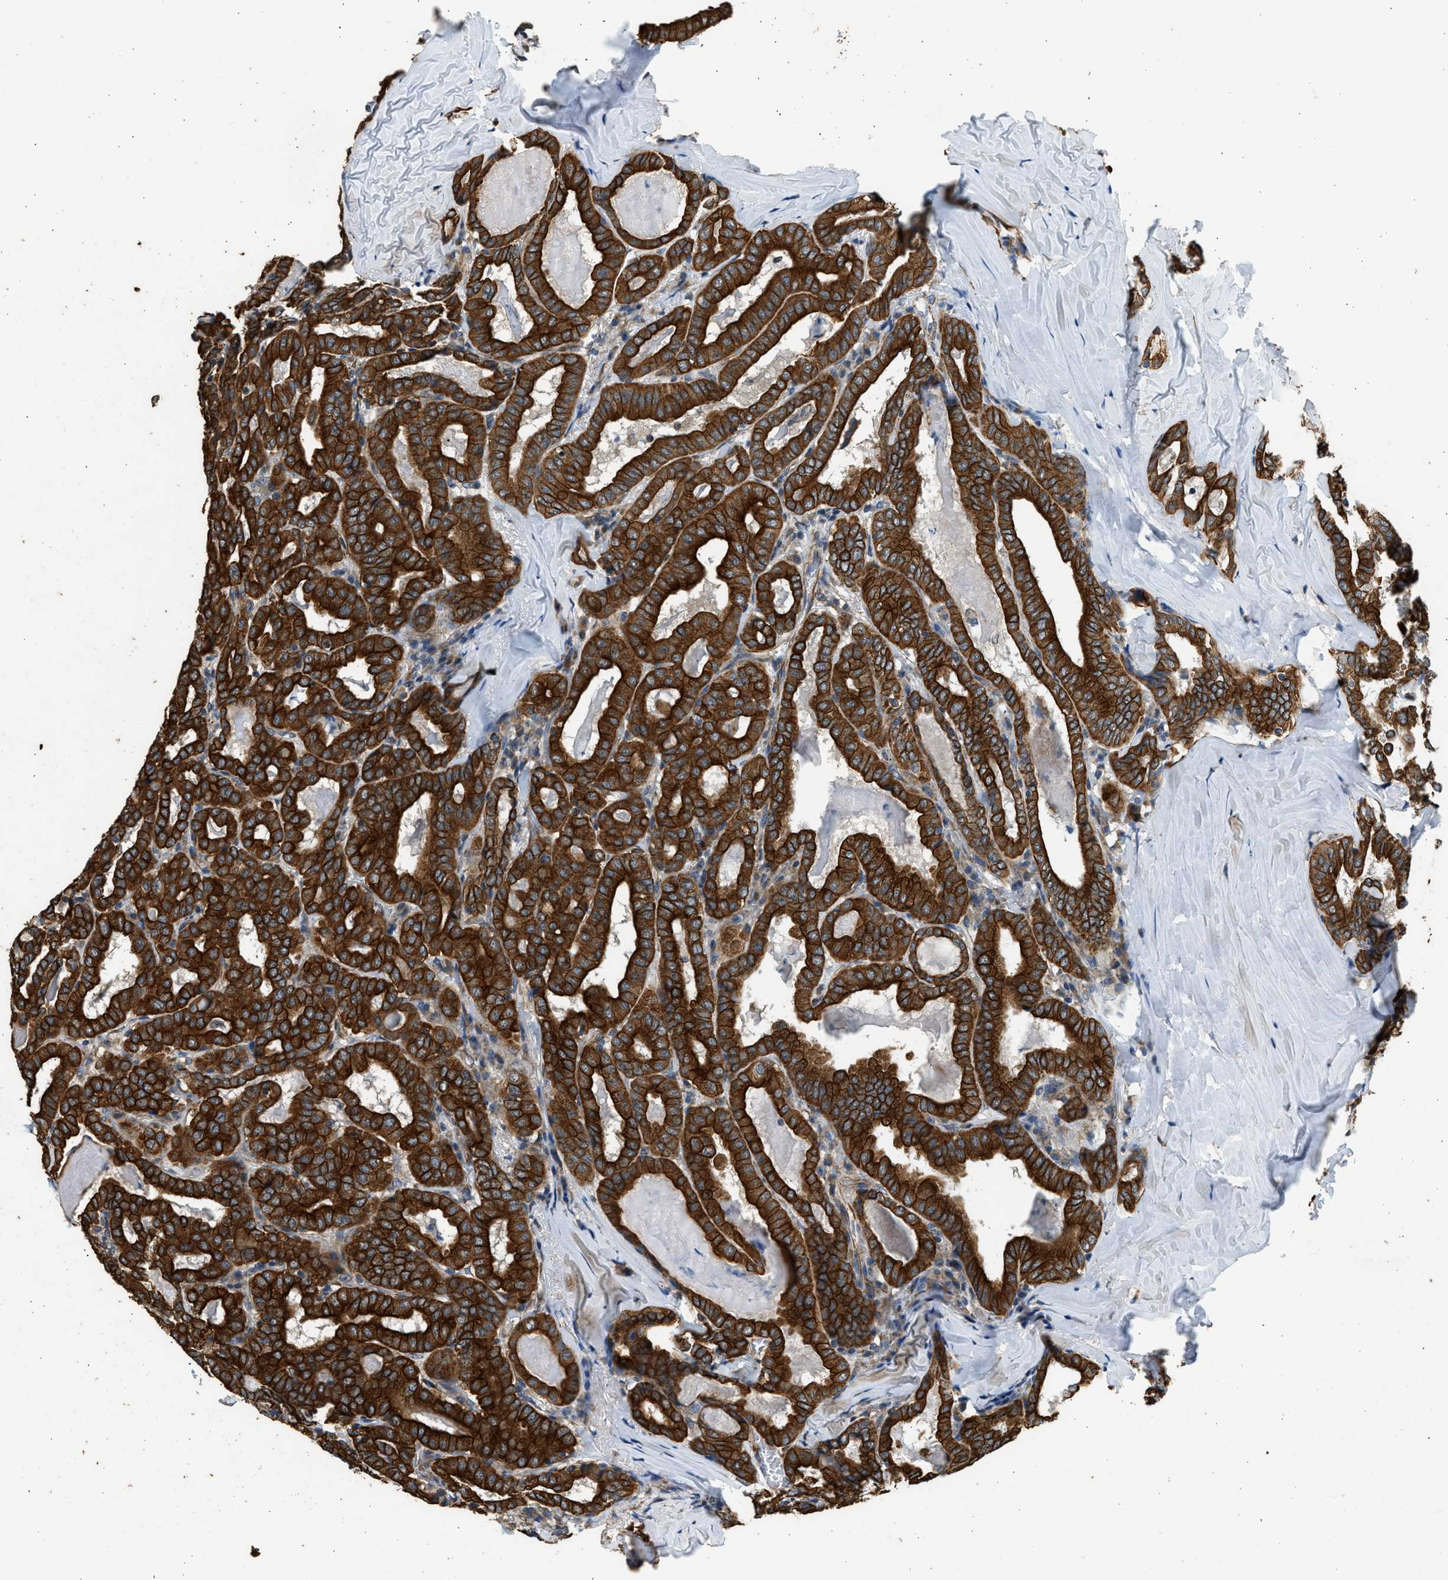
{"staining": {"intensity": "strong", "quantity": ">75%", "location": "cytoplasmic/membranous"}, "tissue": "thyroid cancer", "cell_type": "Tumor cells", "image_type": "cancer", "snomed": [{"axis": "morphology", "description": "Papillary adenocarcinoma, NOS"}, {"axis": "topography", "description": "Thyroid gland"}], "caption": "Immunohistochemistry (DAB (3,3'-diaminobenzidine)) staining of thyroid papillary adenocarcinoma displays strong cytoplasmic/membranous protein expression in about >75% of tumor cells.", "gene": "PCLO", "patient": {"sex": "female", "age": 42}}